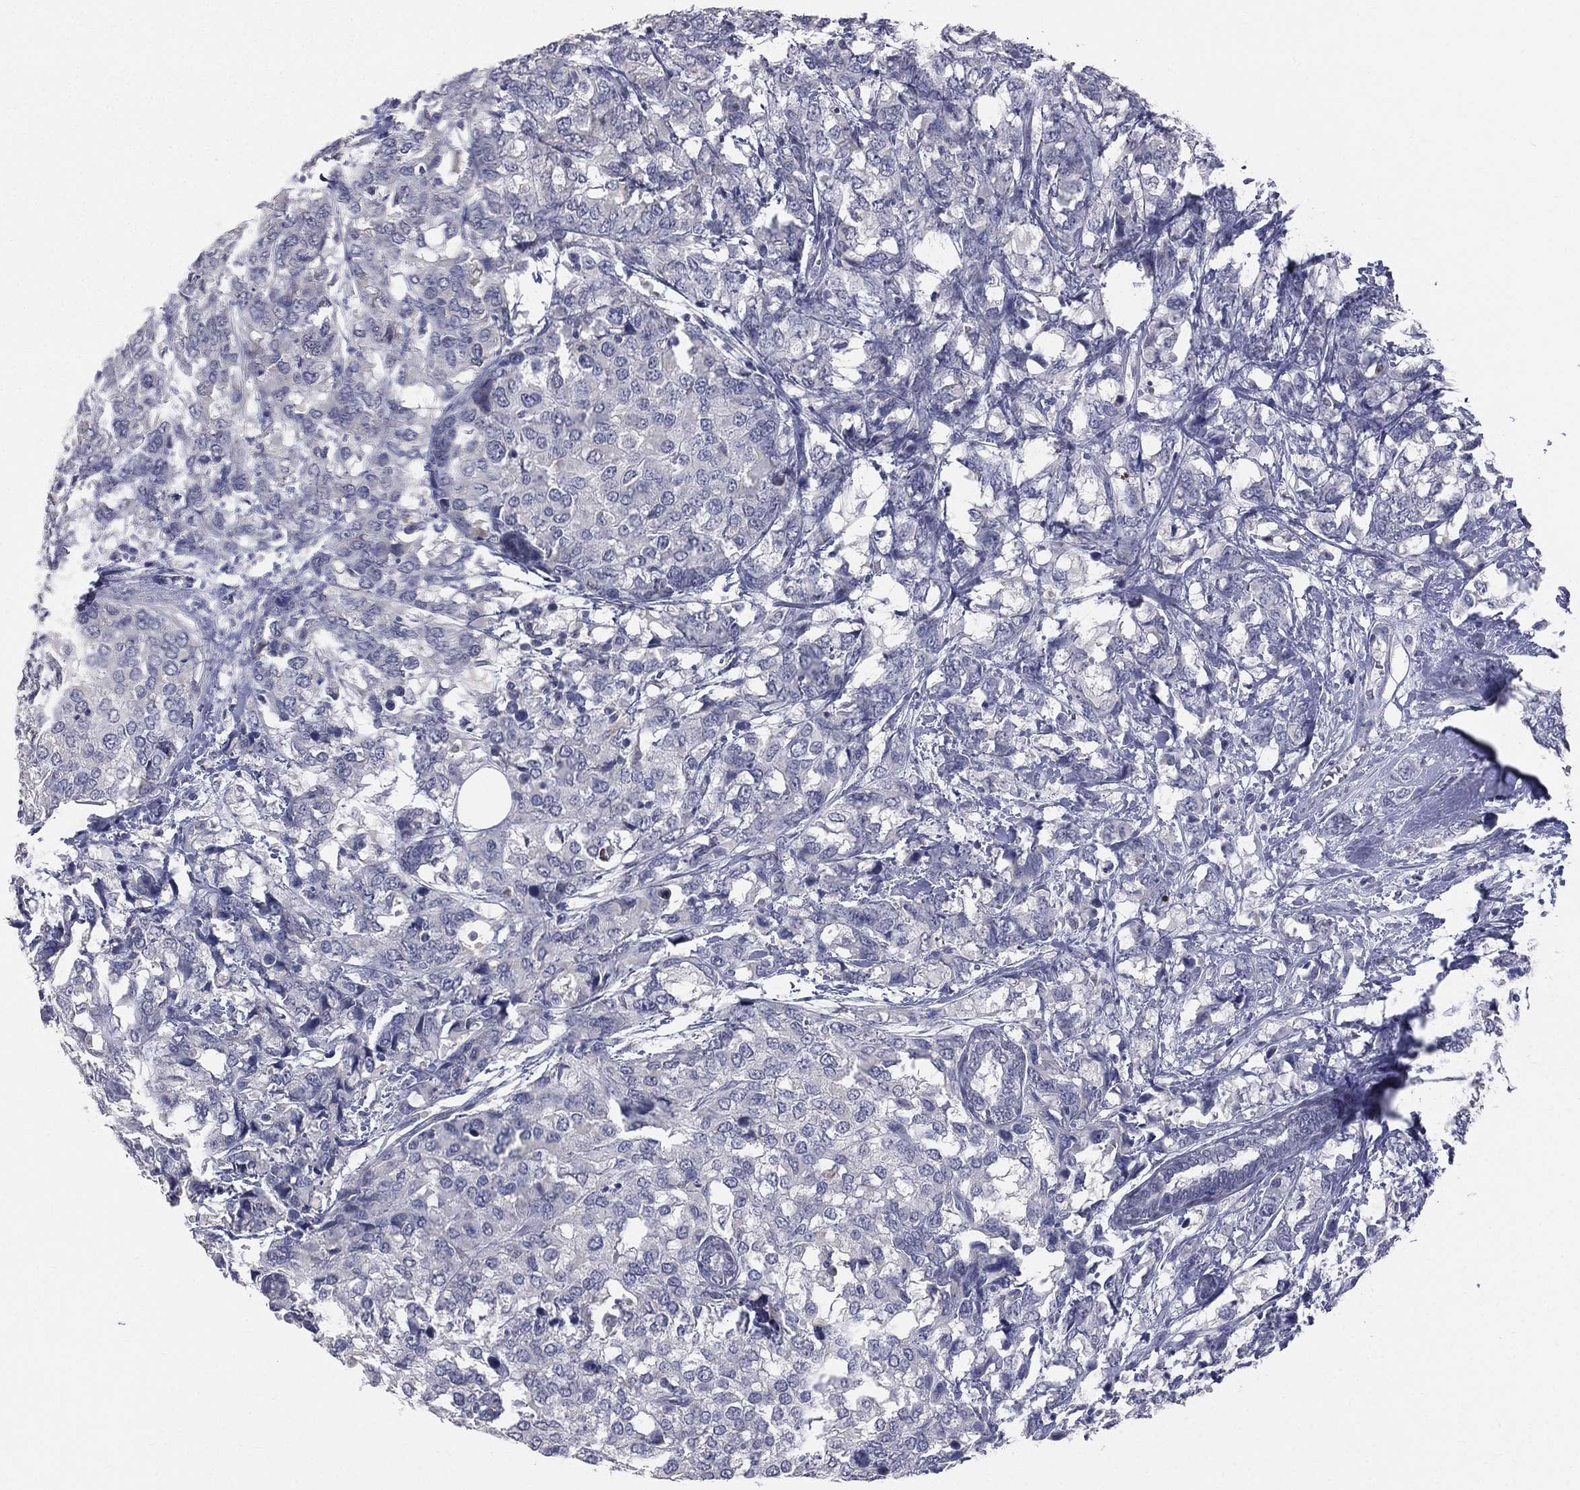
{"staining": {"intensity": "negative", "quantity": "none", "location": "none"}, "tissue": "breast cancer", "cell_type": "Tumor cells", "image_type": "cancer", "snomed": [{"axis": "morphology", "description": "Lobular carcinoma"}, {"axis": "topography", "description": "Breast"}], "caption": "Human breast cancer (lobular carcinoma) stained for a protein using IHC shows no staining in tumor cells.", "gene": "DMKN", "patient": {"sex": "female", "age": 59}}